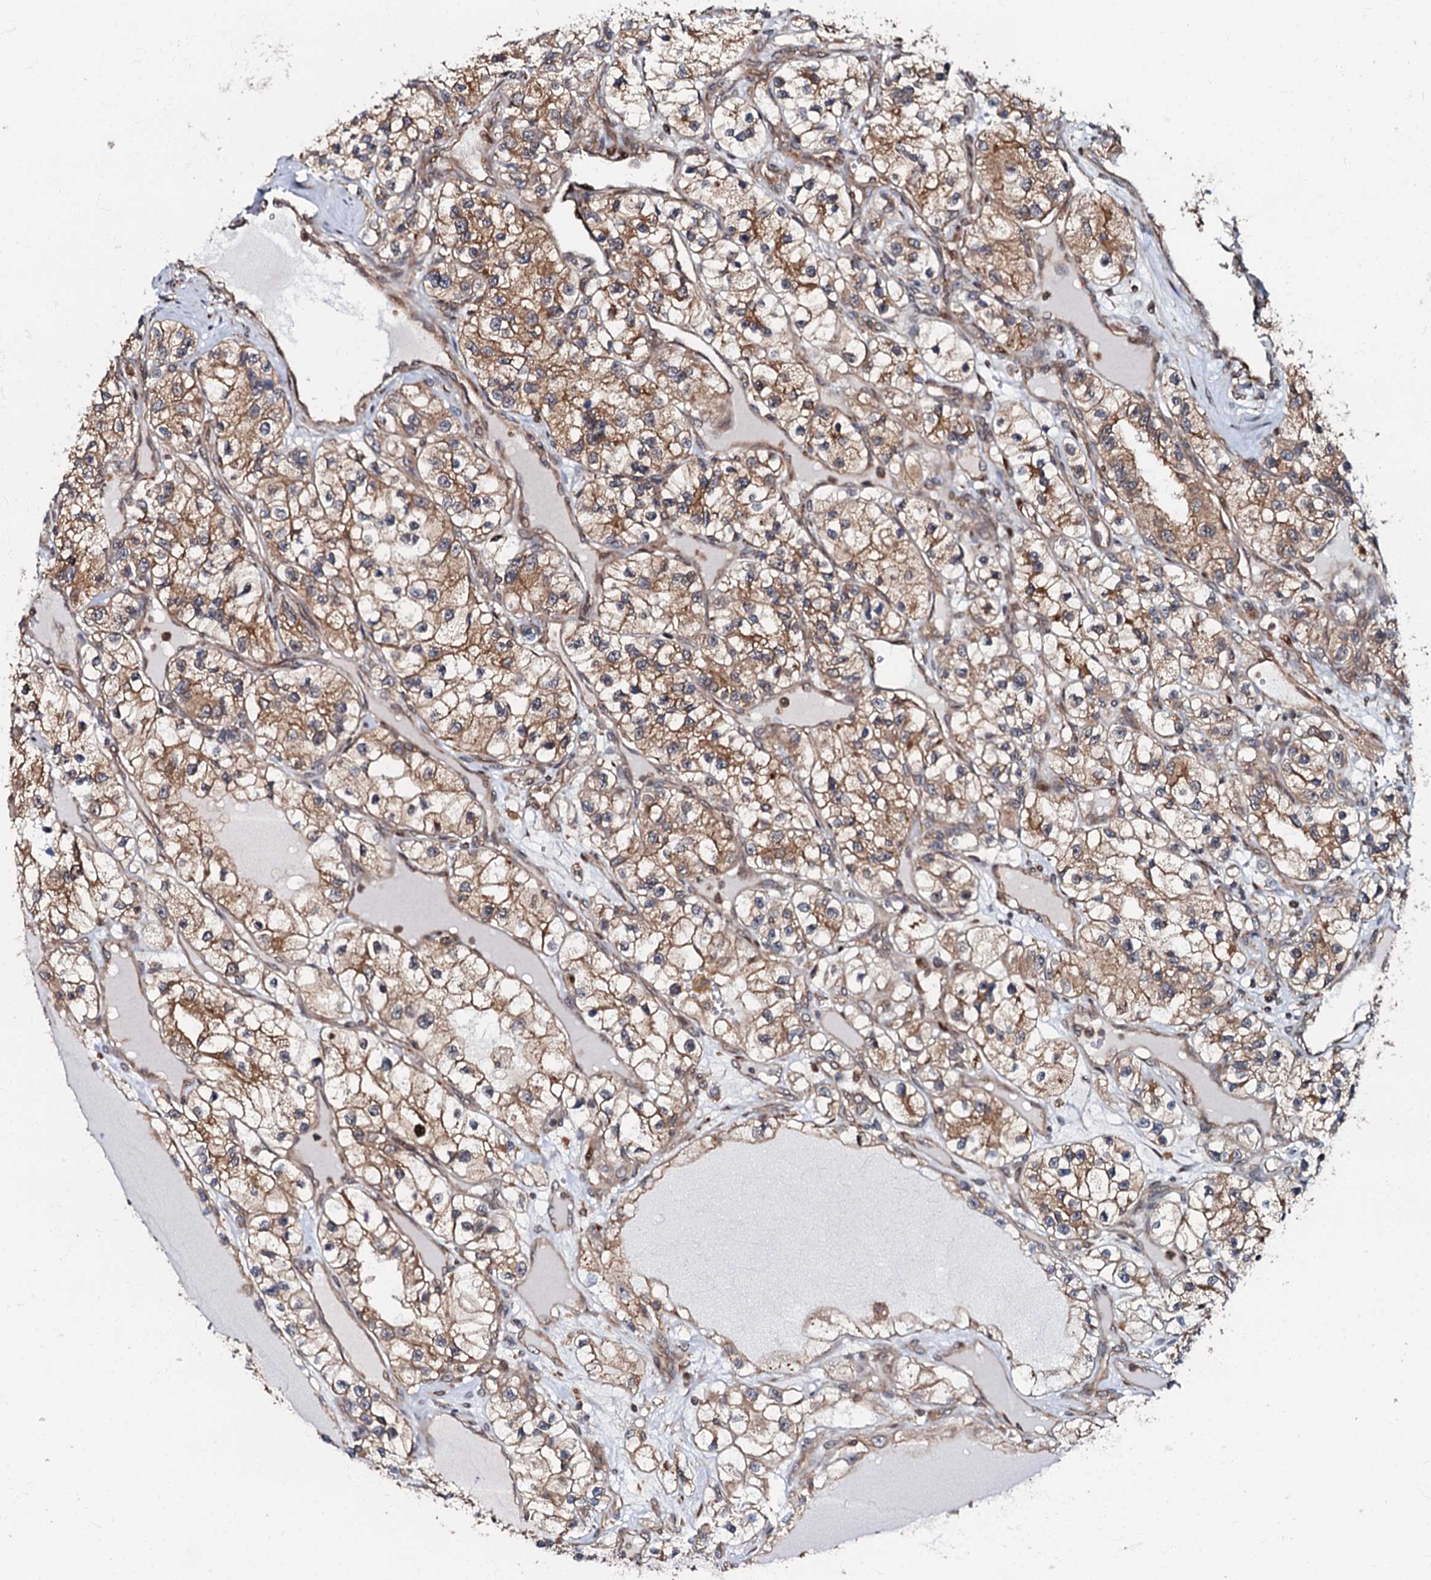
{"staining": {"intensity": "moderate", "quantity": ">75%", "location": "cytoplasmic/membranous"}, "tissue": "renal cancer", "cell_type": "Tumor cells", "image_type": "cancer", "snomed": [{"axis": "morphology", "description": "Adenocarcinoma, NOS"}, {"axis": "topography", "description": "Kidney"}], "caption": "A photomicrograph showing moderate cytoplasmic/membranous expression in about >75% of tumor cells in renal adenocarcinoma, as visualized by brown immunohistochemical staining.", "gene": "OSBP", "patient": {"sex": "female", "age": 57}}